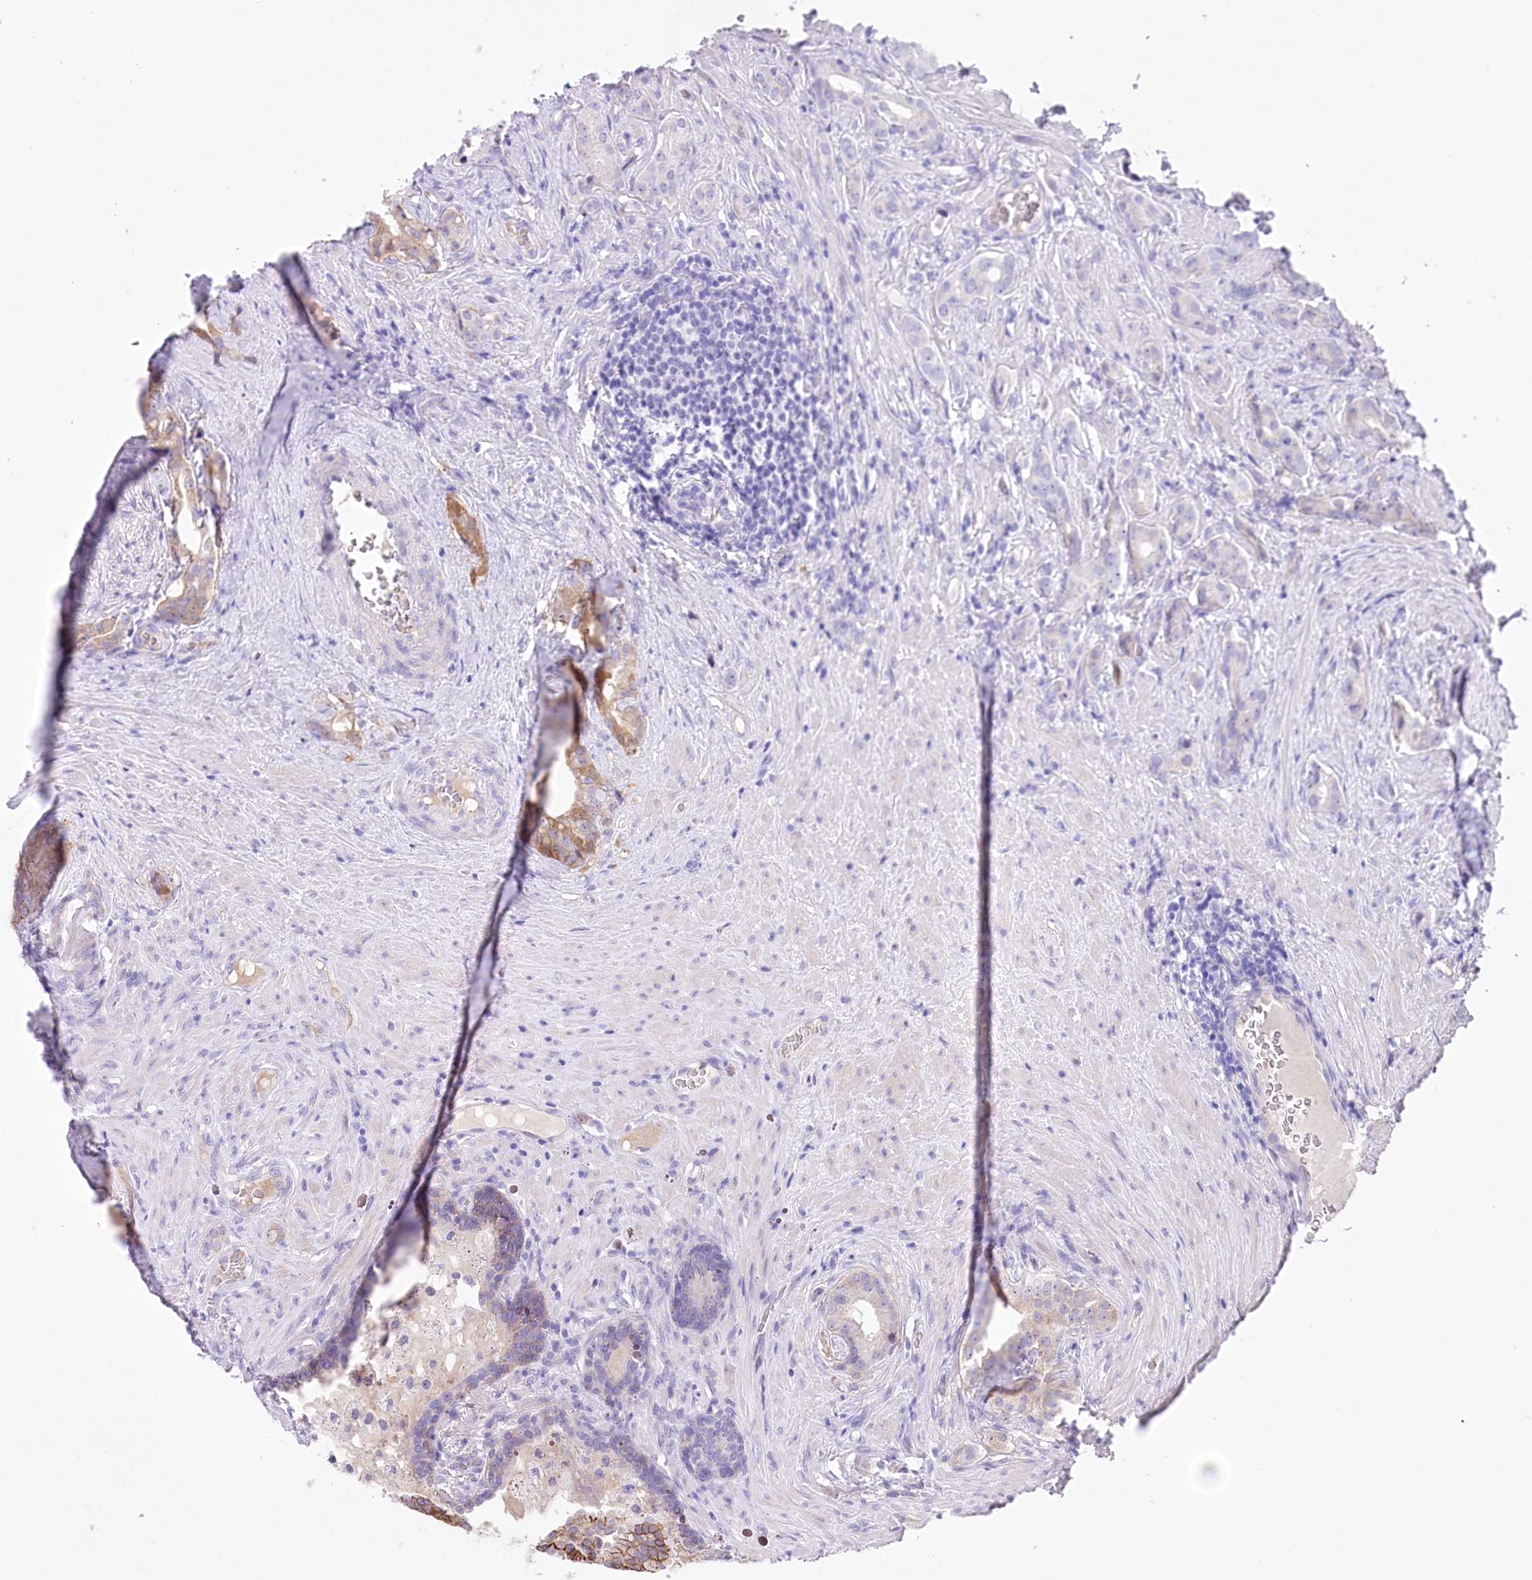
{"staining": {"intensity": "moderate", "quantity": "<25%", "location": "cytoplasmic/membranous"}, "tissue": "prostate cancer", "cell_type": "Tumor cells", "image_type": "cancer", "snomed": [{"axis": "morphology", "description": "Adenocarcinoma, Low grade"}, {"axis": "topography", "description": "Prostate"}], "caption": "About <25% of tumor cells in human low-grade adenocarcinoma (prostate) exhibit moderate cytoplasmic/membranous protein expression as visualized by brown immunohistochemical staining.", "gene": "CEP164", "patient": {"sex": "male", "age": 71}}